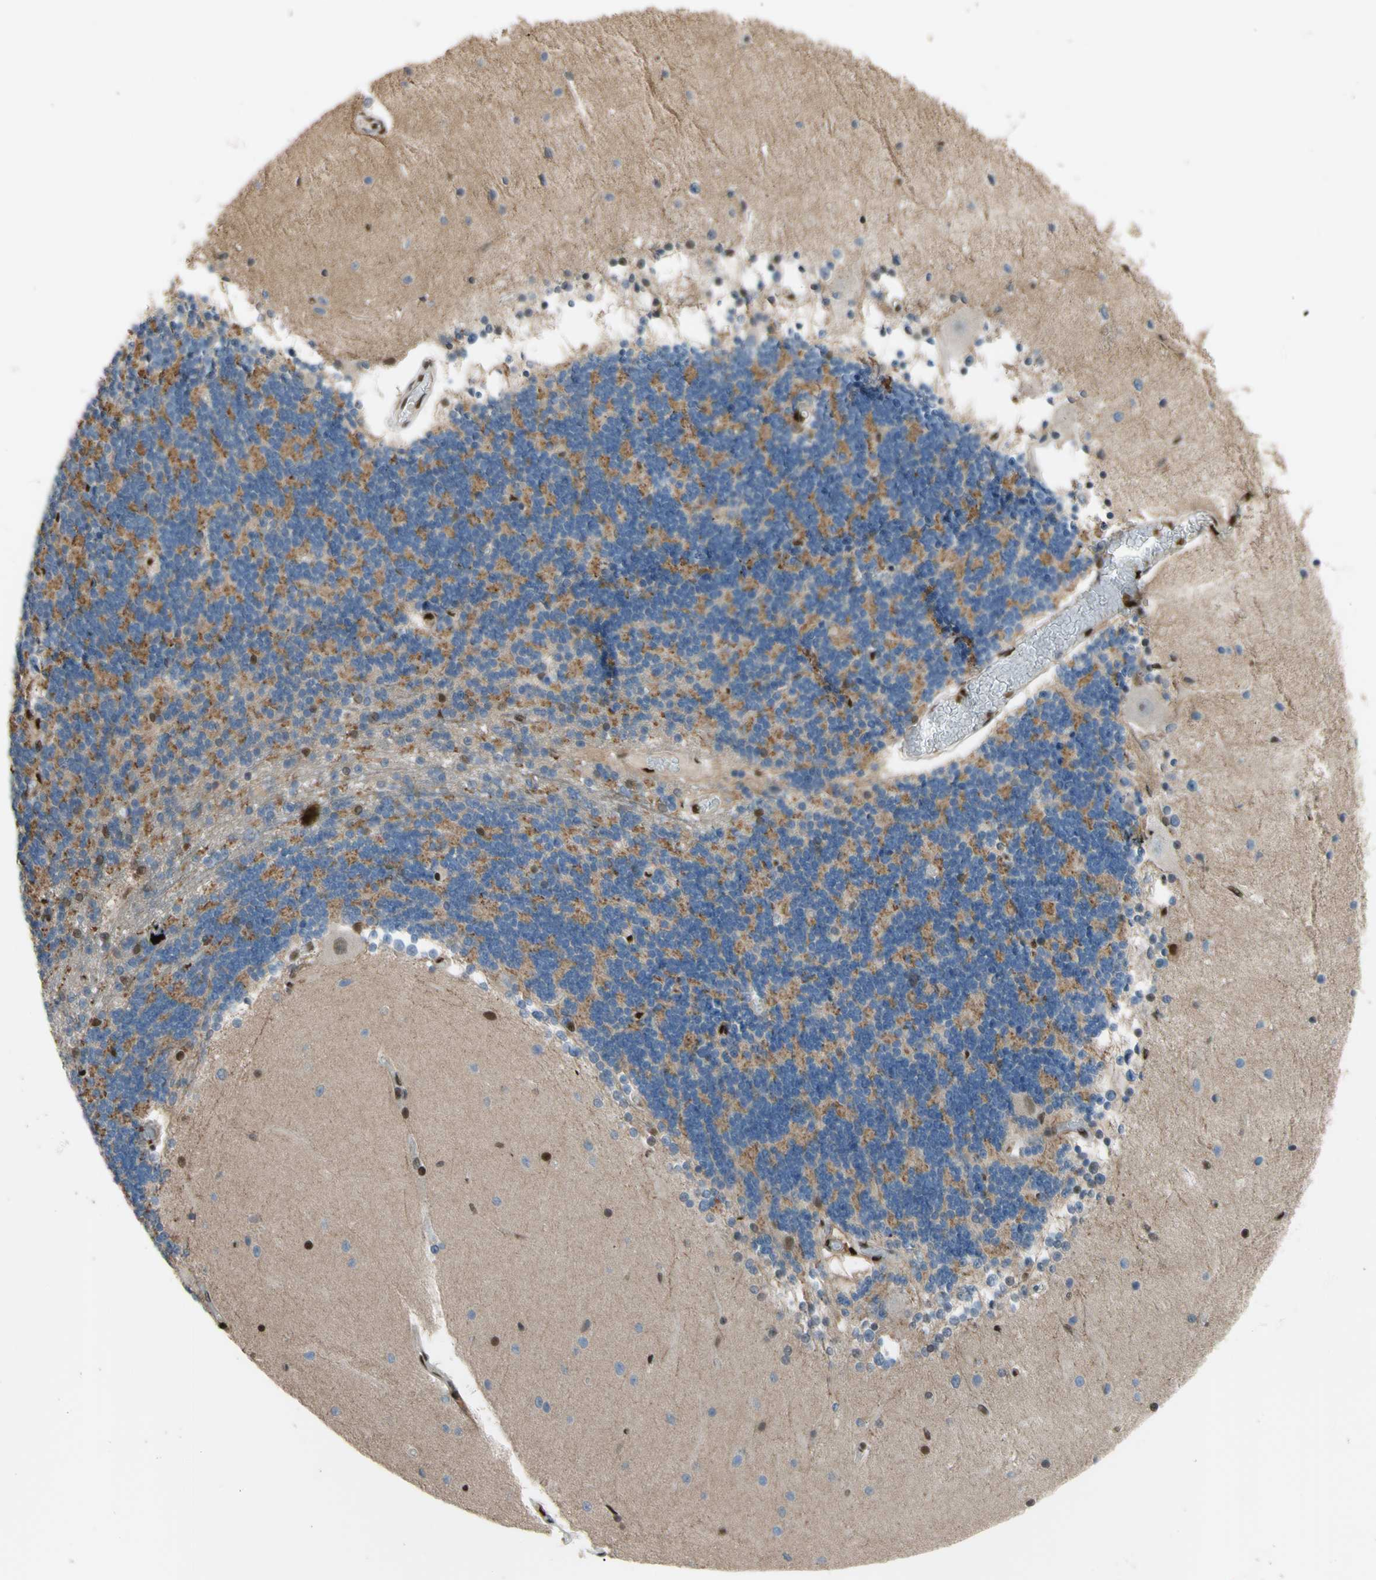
{"staining": {"intensity": "negative", "quantity": "none", "location": "none"}, "tissue": "cerebellum", "cell_type": "Cells in granular layer", "image_type": "normal", "snomed": [{"axis": "morphology", "description": "Normal tissue, NOS"}, {"axis": "topography", "description": "Cerebellum"}], "caption": "Protein analysis of unremarkable cerebellum demonstrates no significant positivity in cells in granular layer.", "gene": "FKBP5", "patient": {"sex": "female", "age": 54}}